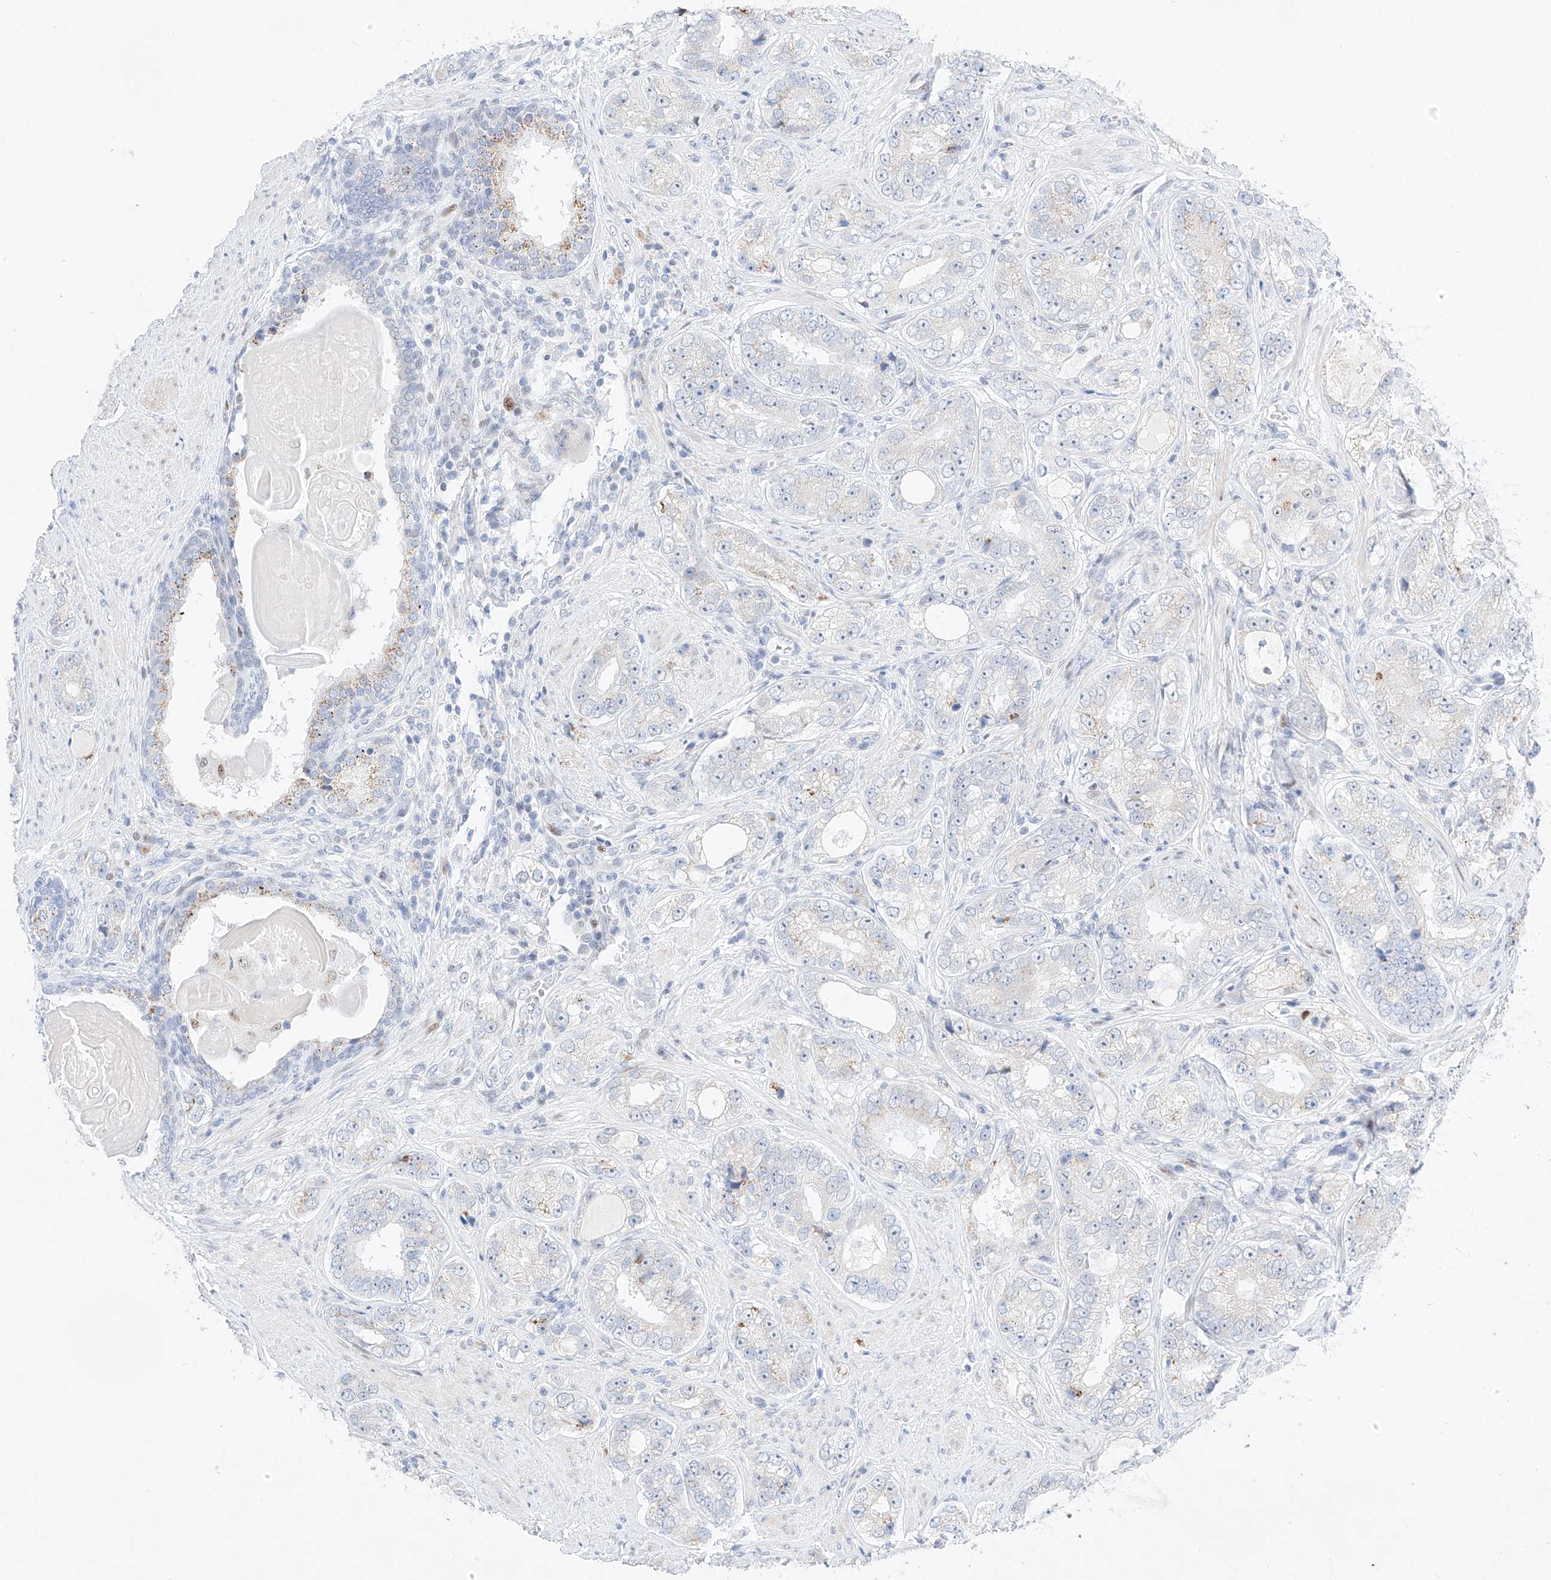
{"staining": {"intensity": "negative", "quantity": "none", "location": "none"}, "tissue": "prostate cancer", "cell_type": "Tumor cells", "image_type": "cancer", "snomed": [{"axis": "morphology", "description": "Adenocarcinoma, High grade"}, {"axis": "topography", "description": "Prostate"}], "caption": "Tumor cells are negative for protein expression in human prostate cancer (adenocarcinoma (high-grade)). The staining is performed using DAB brown chromogen with nuclei counter-stained in using hematoxylin.", "gene": "NT5C3B", "patient": {"sex": "male", "age": 56}}